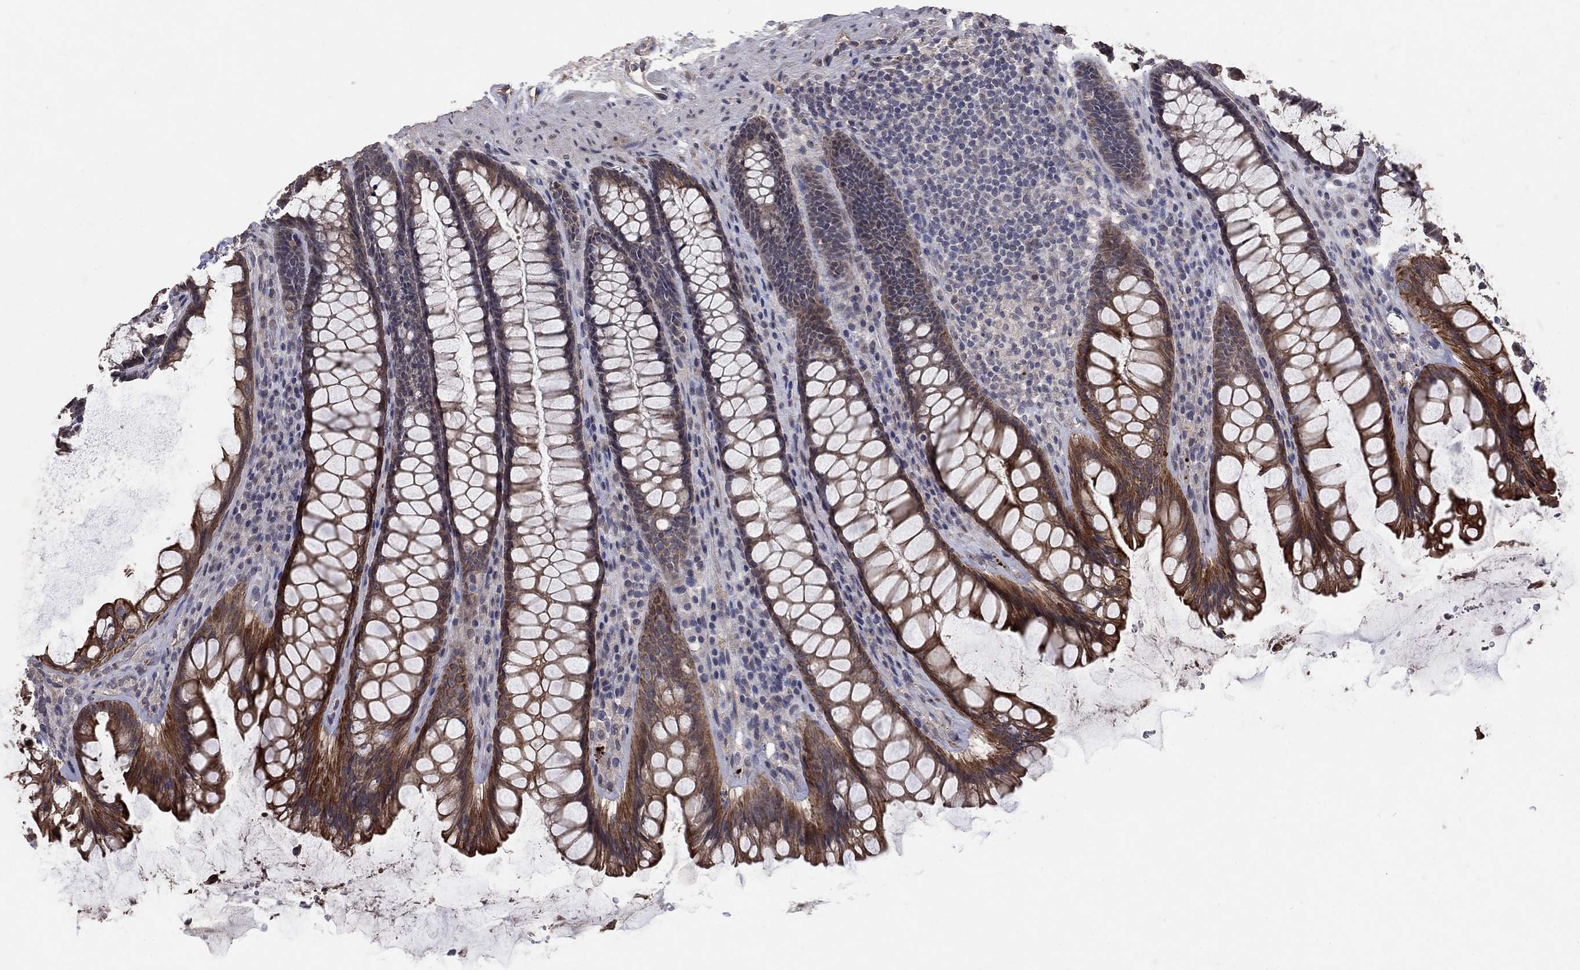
{"staining": {"intensity": "moderate", "quantity": ">75%", "location": "cytoplasmic/membranous"}, "tissue": "rectum", "cell_type": "Glandular cells", "image_type": "normal", "snomed": [{"axis": "morphology", "description": "Normal tissue, NOS"}, {"axis": "topography", "description": "Rectum"}], "caption": "The image reveals a brown stain indicating the presence of a protein in the cytoplasmic/membranous of glandular cells in rectum. The staining was performed using DAB (3,3'-diaminobenzidine) to visualize the protein expression in brown, while the nuclei were stained in blue with hematoxylin (Magnification: 20x).", "gene": "CHST5", "patient": {"sex": "male", "age": 72}}